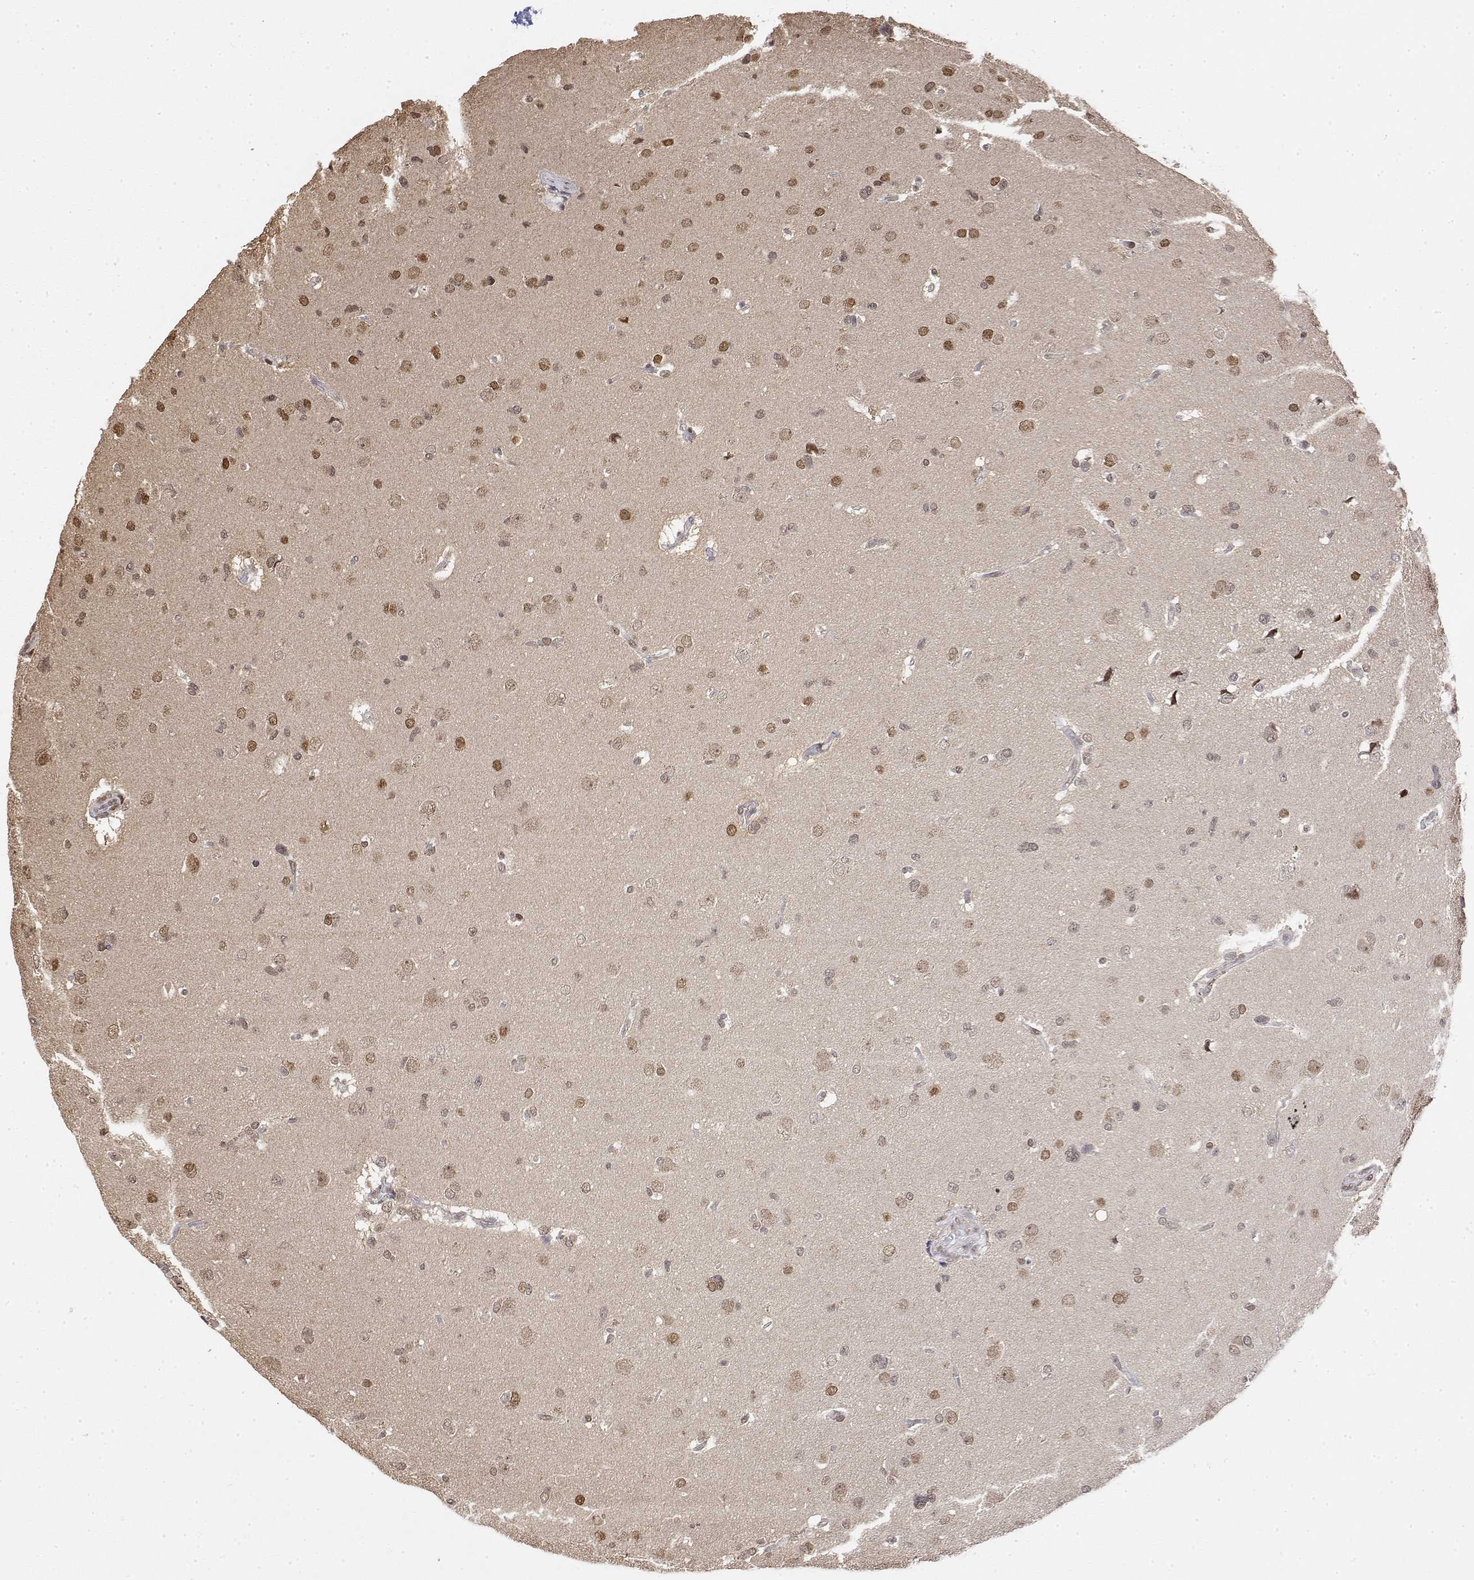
{"staining": {"intensity": "weak", "quantity": ">75%", "location": "nuclear"}, "tissue": "glioma", "cell_type": "Tumor cells", "image_type": "cancer", "snomed": [{"axis": "morphology", "description": "Glioma, malignant, Low grade"}, {"axis": "topography", "description": "Brain"}], "caption": "A photomicrograph of human glioma stained for a protein exhibits weak nuclear brown staining in tumor cells.", "gene": "TPI1", "patient": {"sex": "female", "age": 55}}